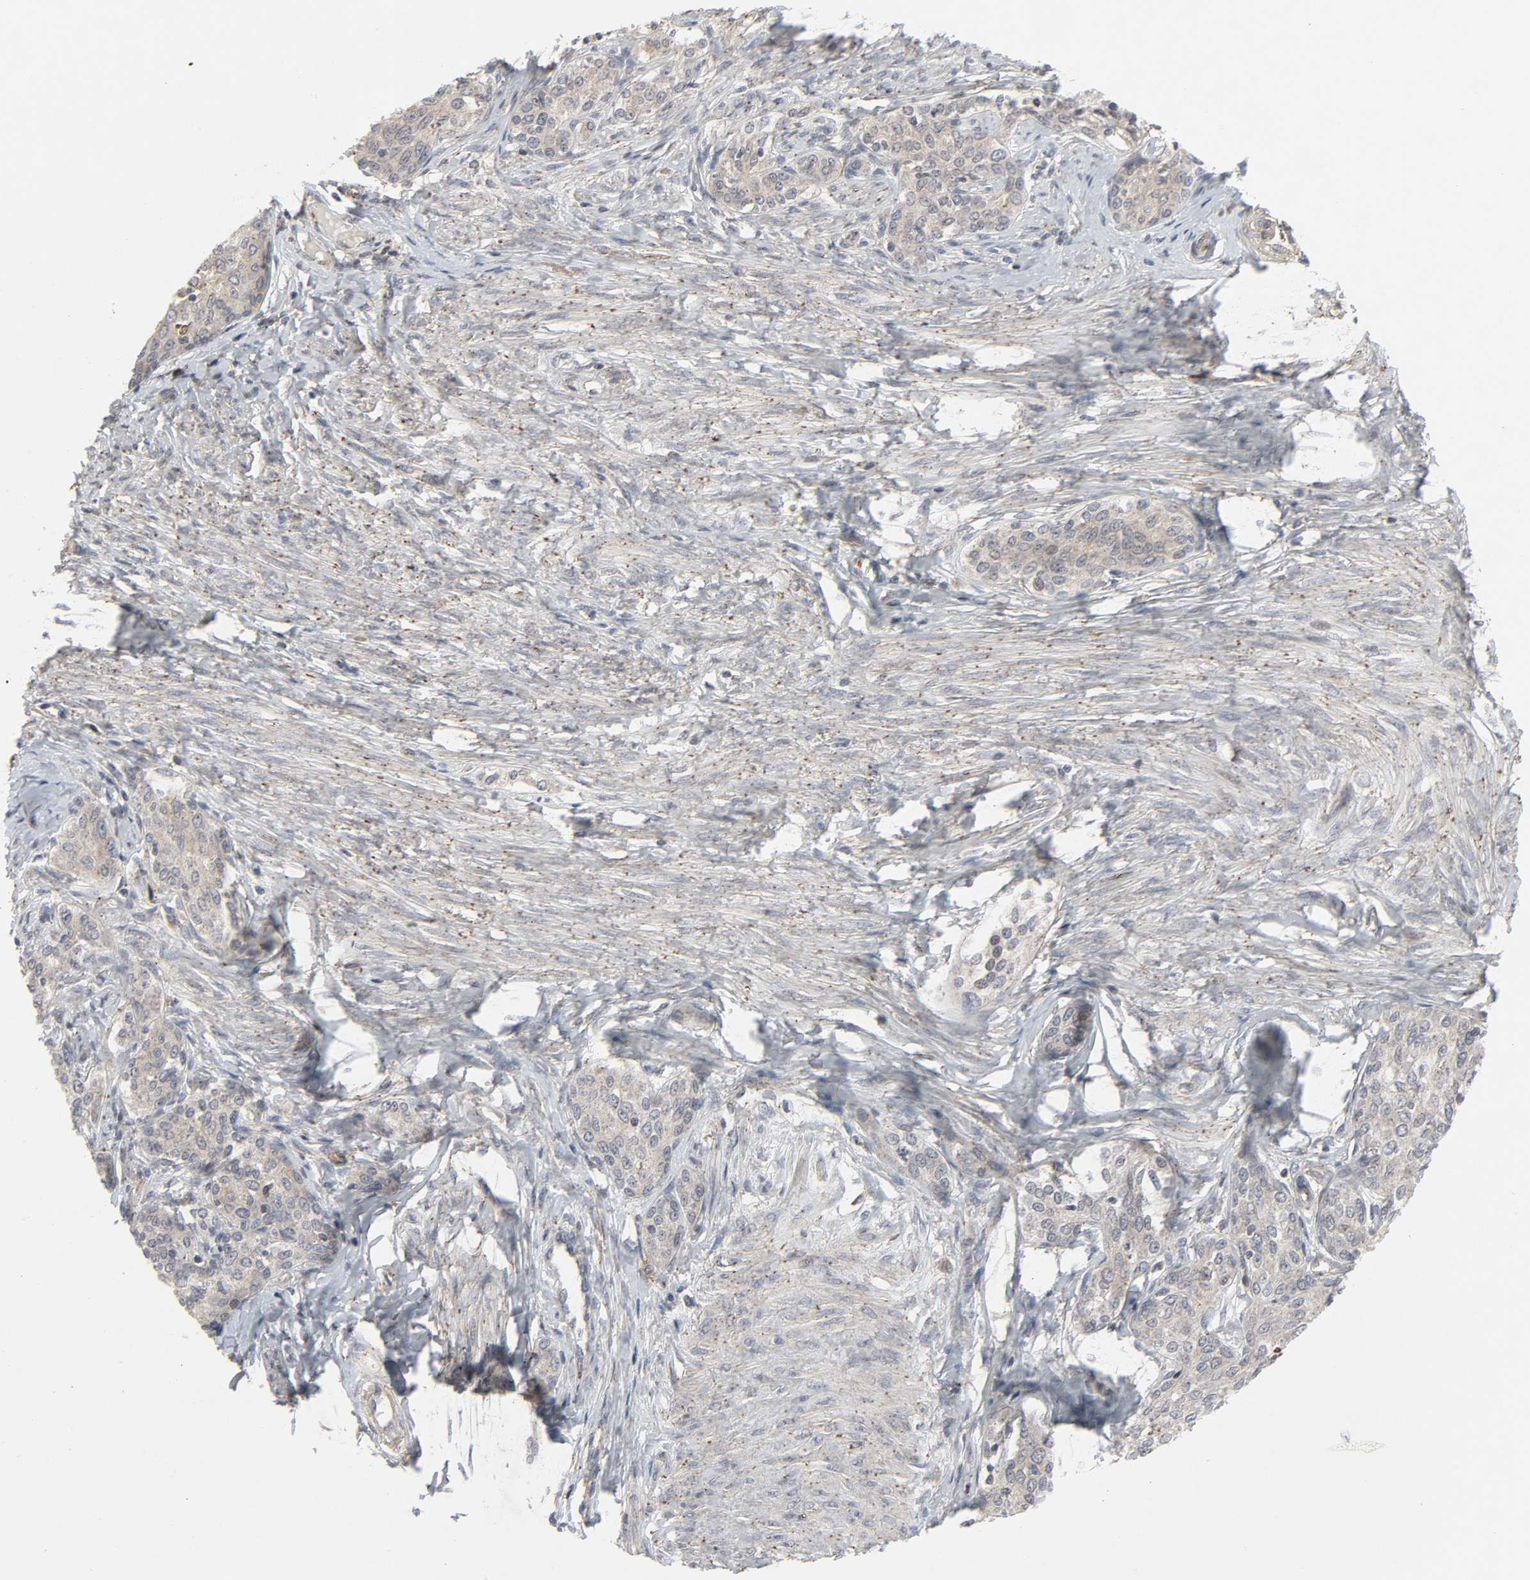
{"staining": {"intensity": "weak", "quantity": ">75%", "location": "cytoplasmic/membranous"}, "tissue": "cervical cancer", "cell_type": "Tumor cells", "image_type": "cancer", "snomed": [{"axis": "morphology", "description": "Squamous cell carcinoma, NOS"}, {"axis": "morphology", "description": "Adenocarcinoma, NOS"}, {"axis": "topography", "description": "Cervix"}], "caption": "Brown immunohistochemical staining in human cervical cancer (adenocarcinoma) displays weak cytoplasmic/membranous staining in about >75% of tumor cells. The staining was performed using DAB to visualize the protein expression in brown, while the nuclei were stained in blue with hematoxylin (Magnification: 20x).", "gene": "ADCY4", "patient": {"sex": "female", "age": 52}}